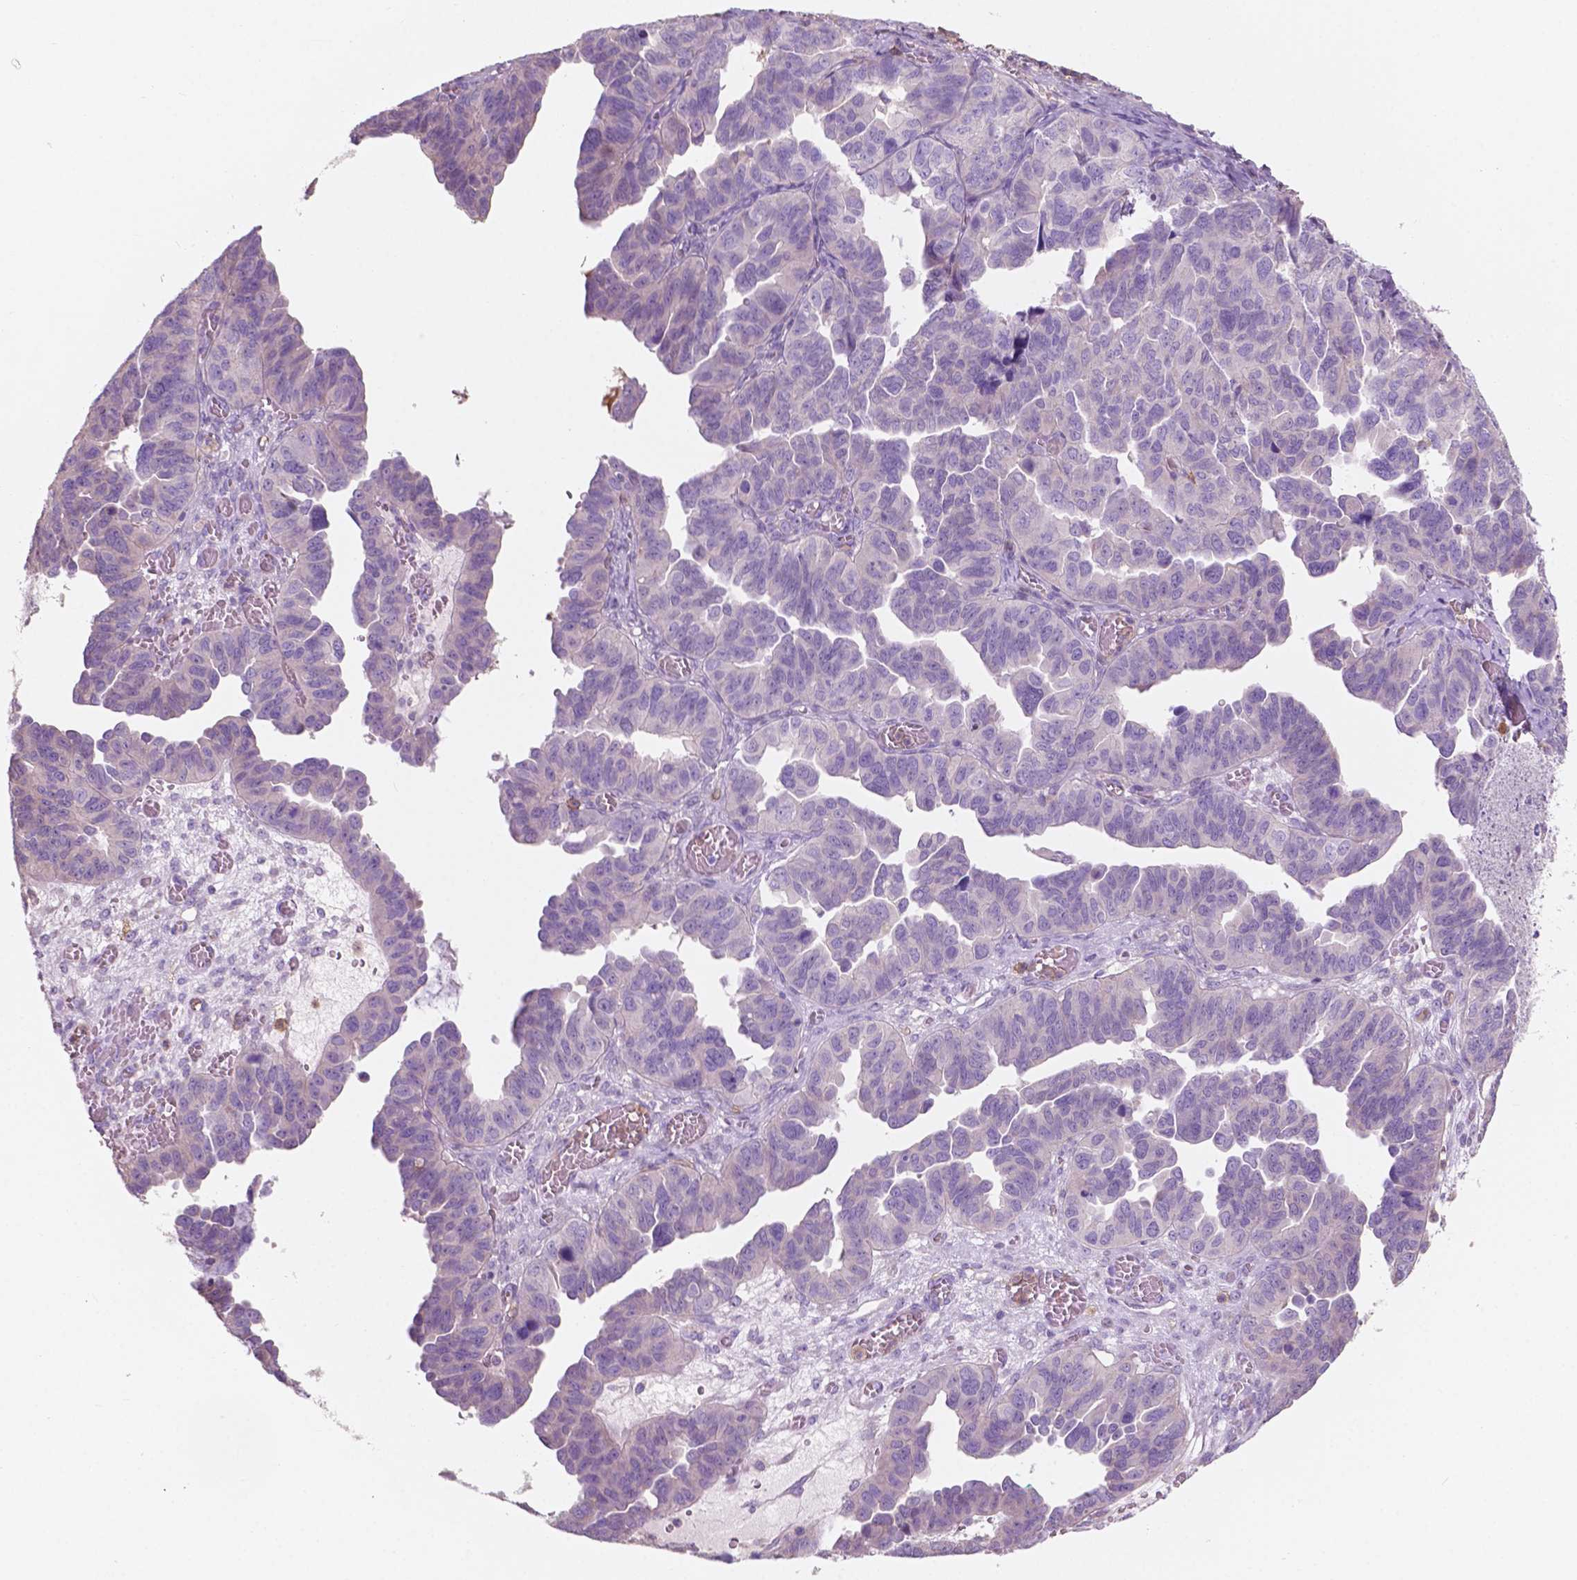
{"staining": {"intensity": "negative", "quantity": "none", "location": "none"}, "tissue": "ovarian cancer", "cell_type": "Tumor cells", "image_type": "cancer", "snomed": [{"axis": "morphology", "description": "Cystadenocarcinoma, serous, NOS"}, {"axis": "topography", "description": "Ovary"}], "caption": "DAB (3,3'-diaminobenzidine) immunohistochemical staining of ovarian cancer (serous cystadenocarcinoma) displays no significant expression in tumor cells. (Brightfield microscopy of DAB immunohistochemistry (IHC) at high magnification).", "gene": "SEMA4A", "patient": {"sex": "female", "age": 64}}